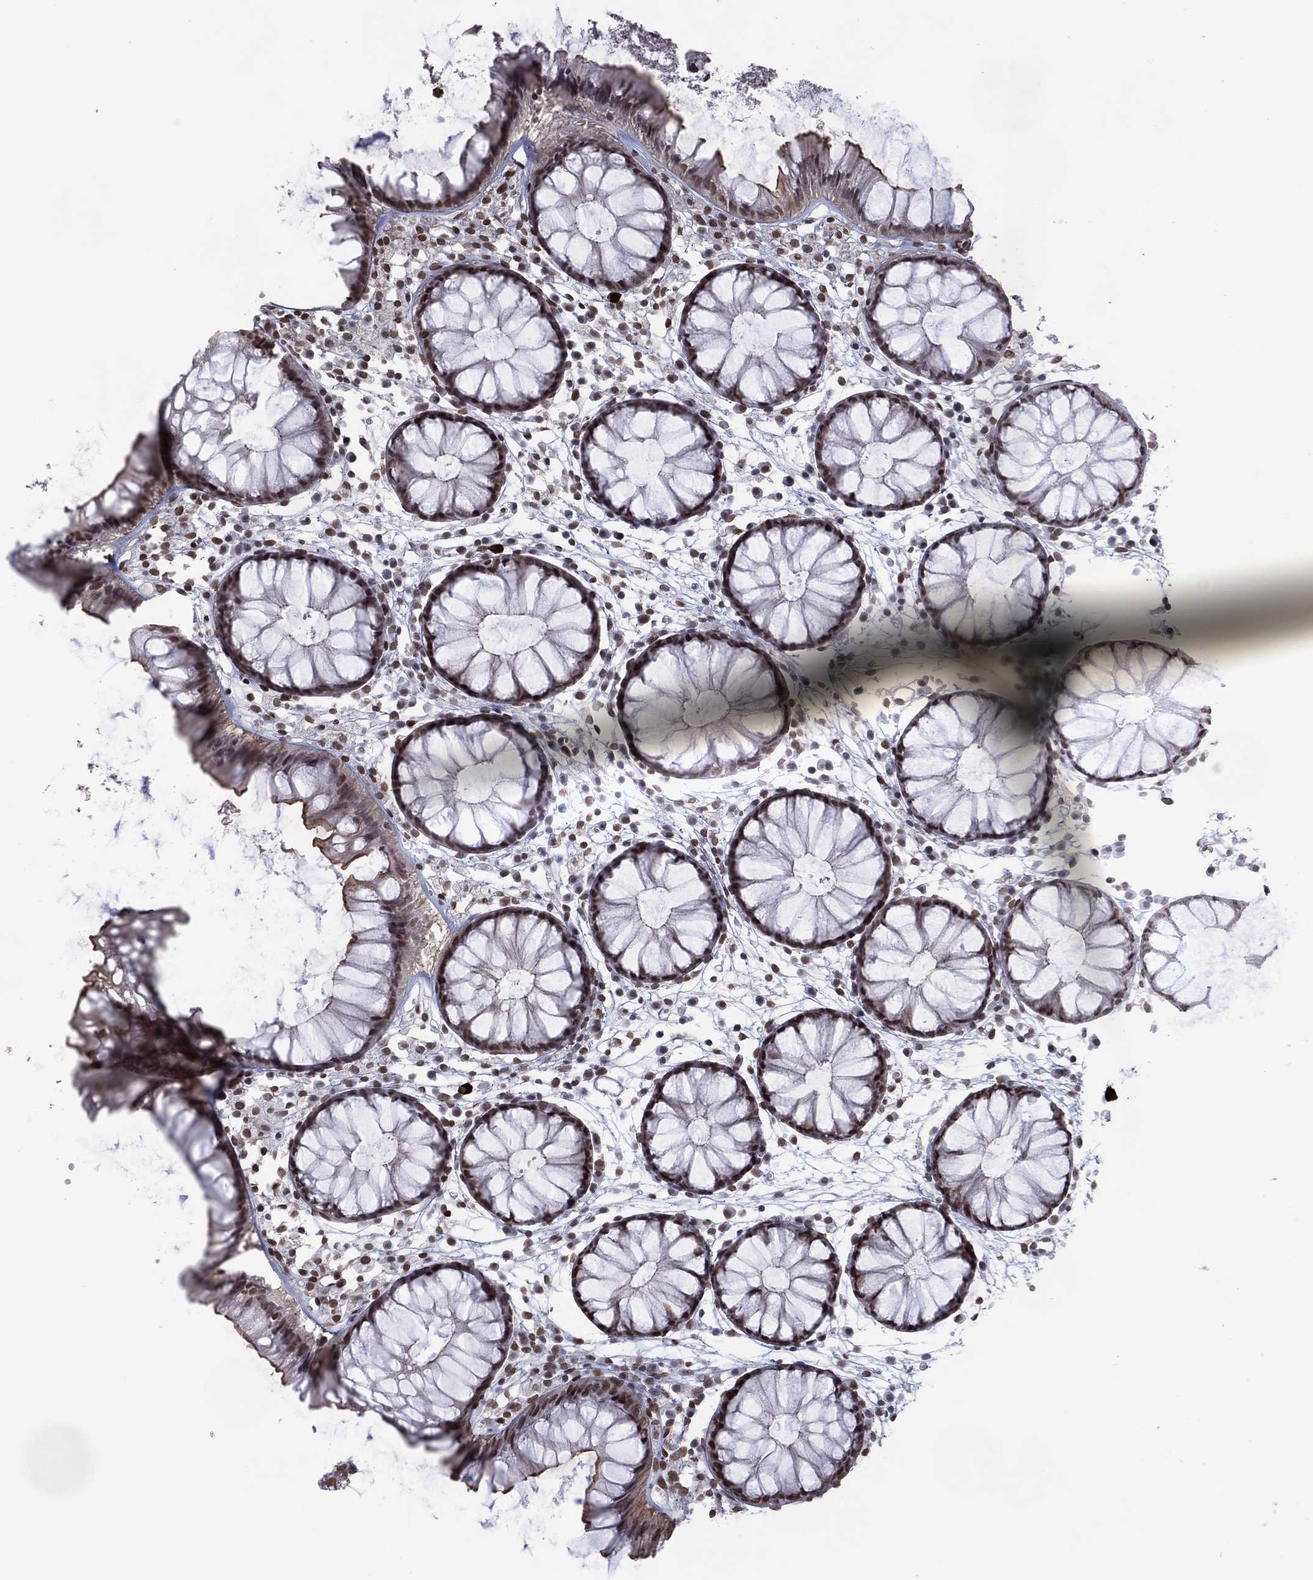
{"staining": {"intensity": "moderate", "quantity": "25%-75%", "location": "nuclear"}, "tissue": "colon", "cell_type": "Glandular cells", "image_type": "normal", "snomed": [{"axis": "morphology", "description": "Normal tissue, NOS"}, {"axis": "morphology", "description": "Adenocarcinoma, NOS"}, {"axis": "topography", "description": "Colon"}], "caption": "Immunohistochemical staining of benign colon shows moderate nuclear protein positivity in approximately 25%-75% of glandular cells. (Brightfield microscopy of DAB IHC at high magnification).", "gene": "EHMT1", "patient": {"sex": "male", "age": 65}}